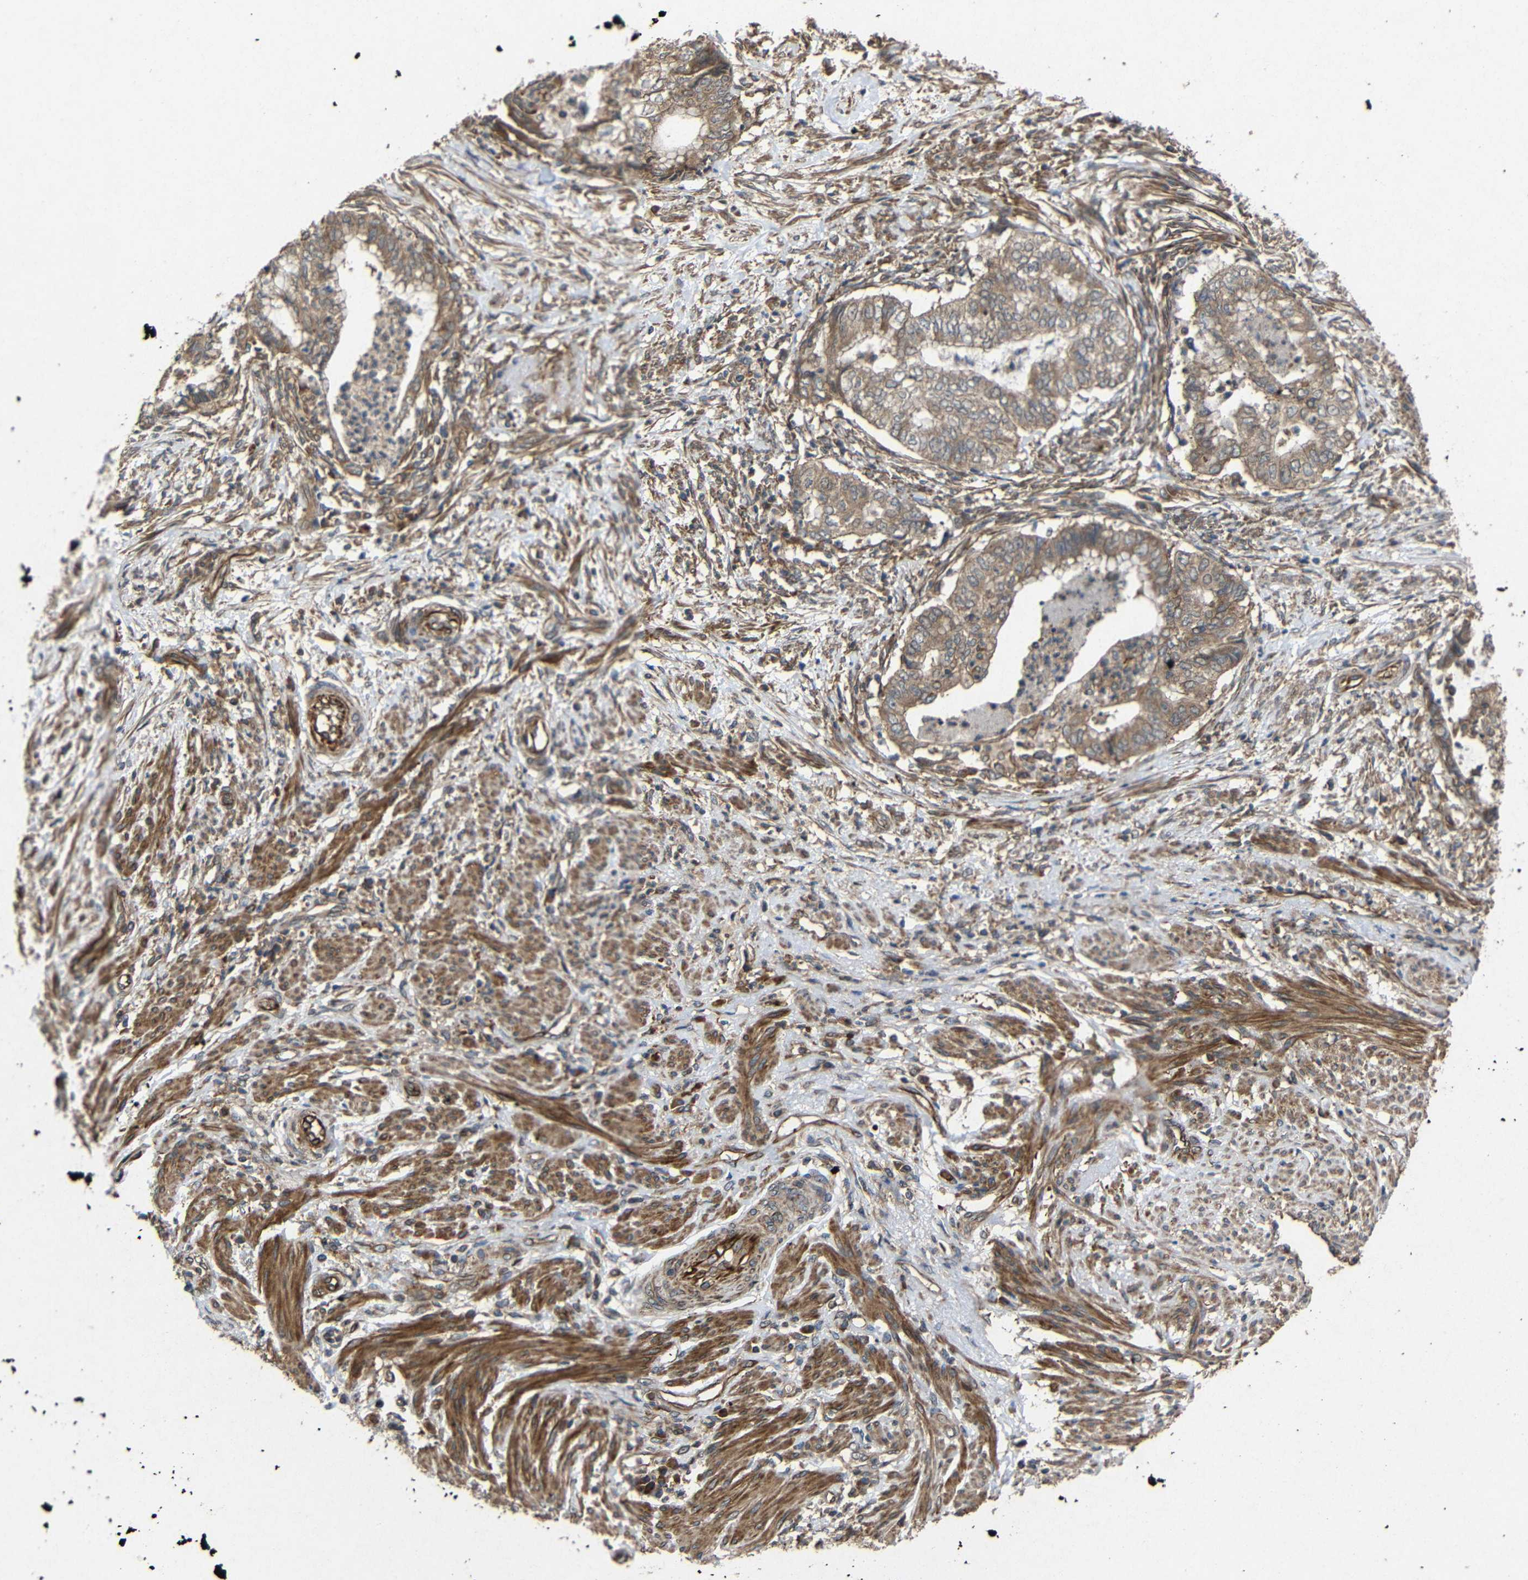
{"staining": {"intensity": "moderate", "quantity": ">75%", "location": "cytoplasmic/membranous"}, "tissue": "endometrial cancer", "cell_type": "Tumor cells", "image_type": "cancer", "snomed": [{"axis": "morphology", "description": "Necrosis, NOS"}, {"axis": "morphology", "description": "Adenocarcinoma, NOS"}, {"axis": "topography", "description": "Endometrium"}], "caption": "Protein expression analysis of endometrial cancer exhibits moderate cytoplasmic/membranous expression in about >75% of tumor cells.", "gene": "EIF2S1", "patient": {"sex": "female", "age": 79}}